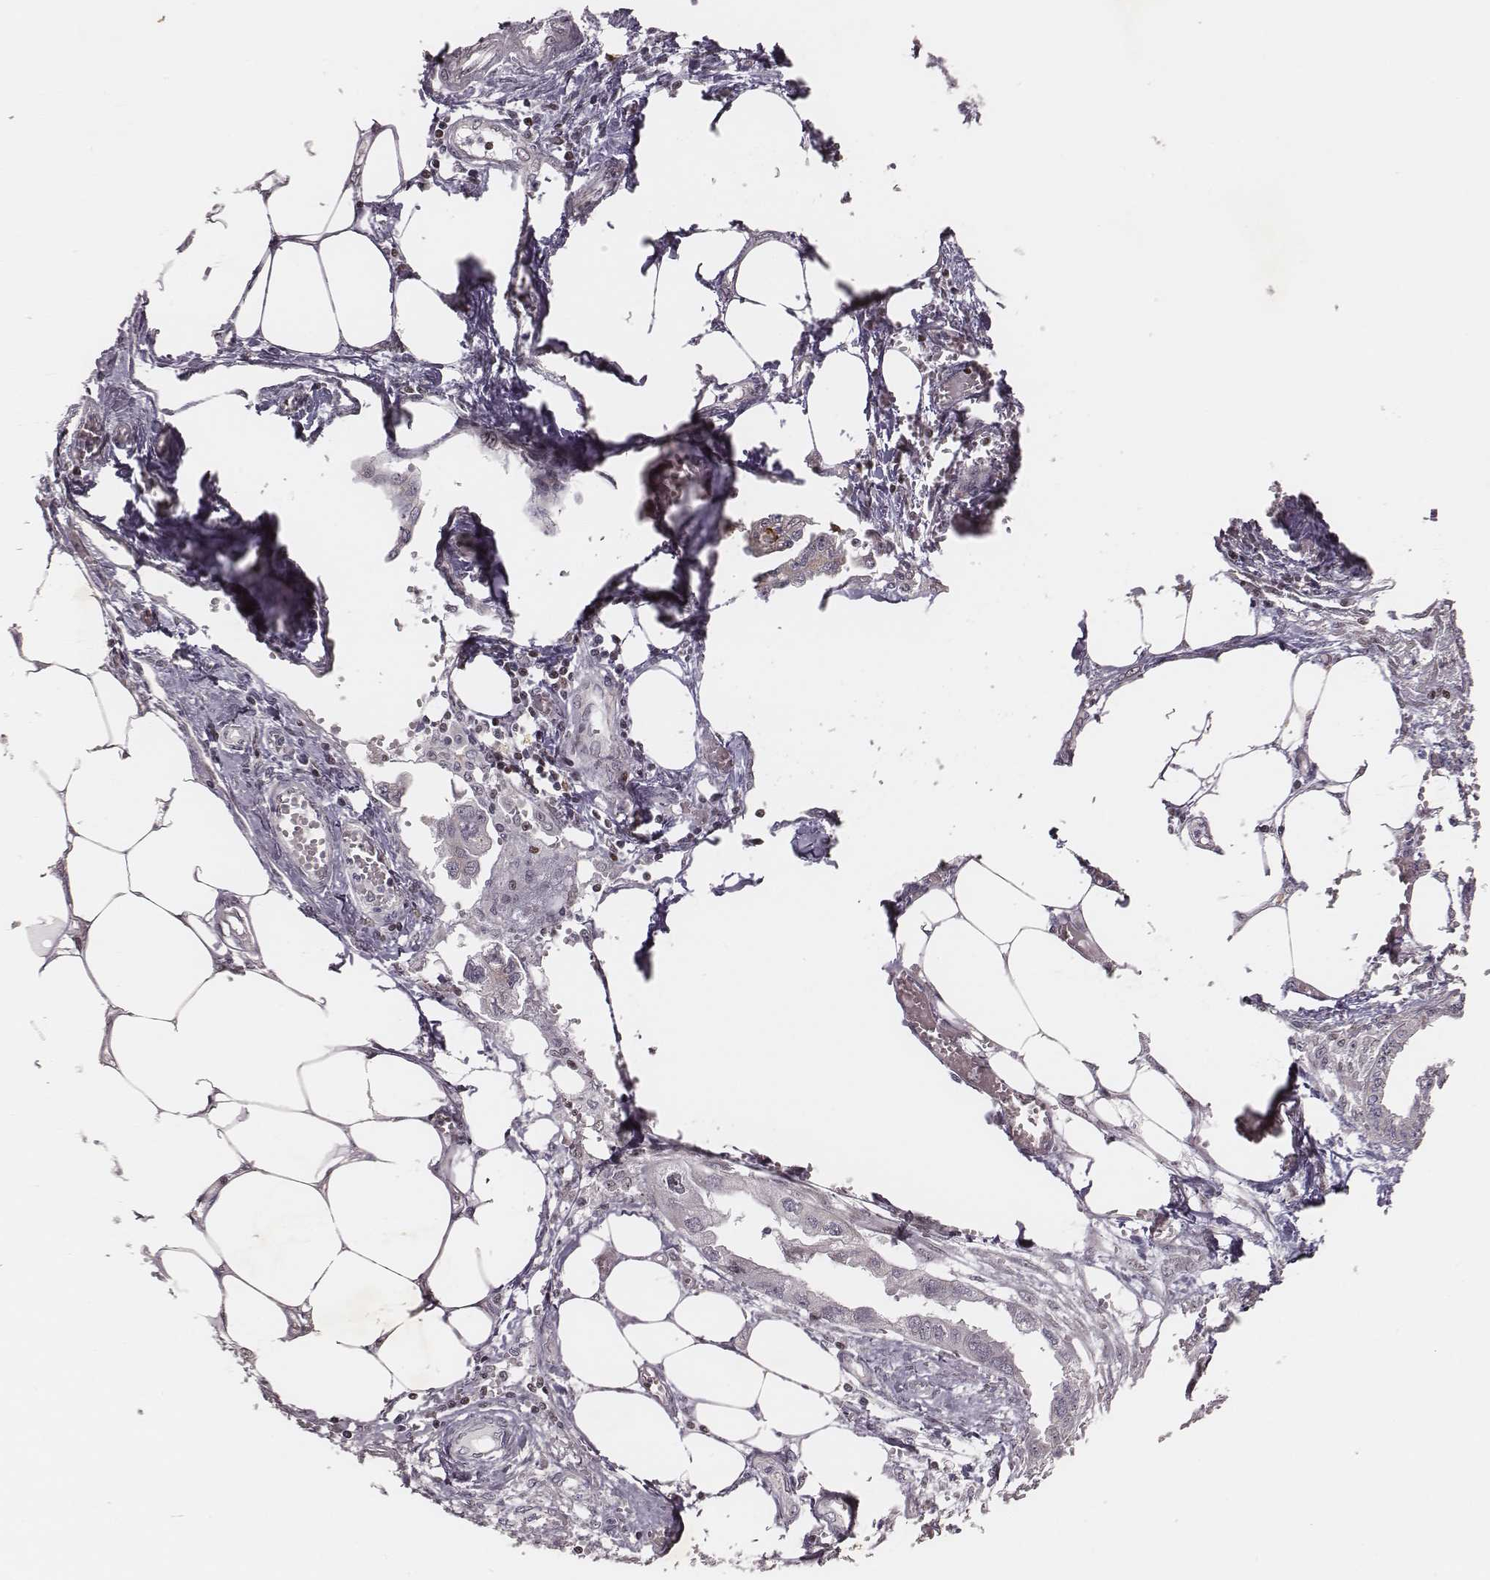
{"staining": {"intensity": "negative", "quantity": "none", "location": "none"}, "tissue": "endometrial cancer", "cell_type": "Tumor cells", "image_type": "cancer", "snomed": [{"axis": "morphology", "description": "Adenocarcinoma, NOS"}, {"axis": "morphology", "description": "Adenocarcinoma, metastatic, NOS"}, {"axis": "topography", "description": "Adipose tissue"}, {"axis": "topography", "description": "Endometrium"}], "caption": "Photomicrograph shows no significant protein positivity in tumor cells of metastatic adenocarcinoma (endometrial). The staining is performed using DAB brown chromogen with nuclei counter-stained in using hematoxylin.", "gene": "WDR59", "patient": {"sex": "female", "age": 67}}